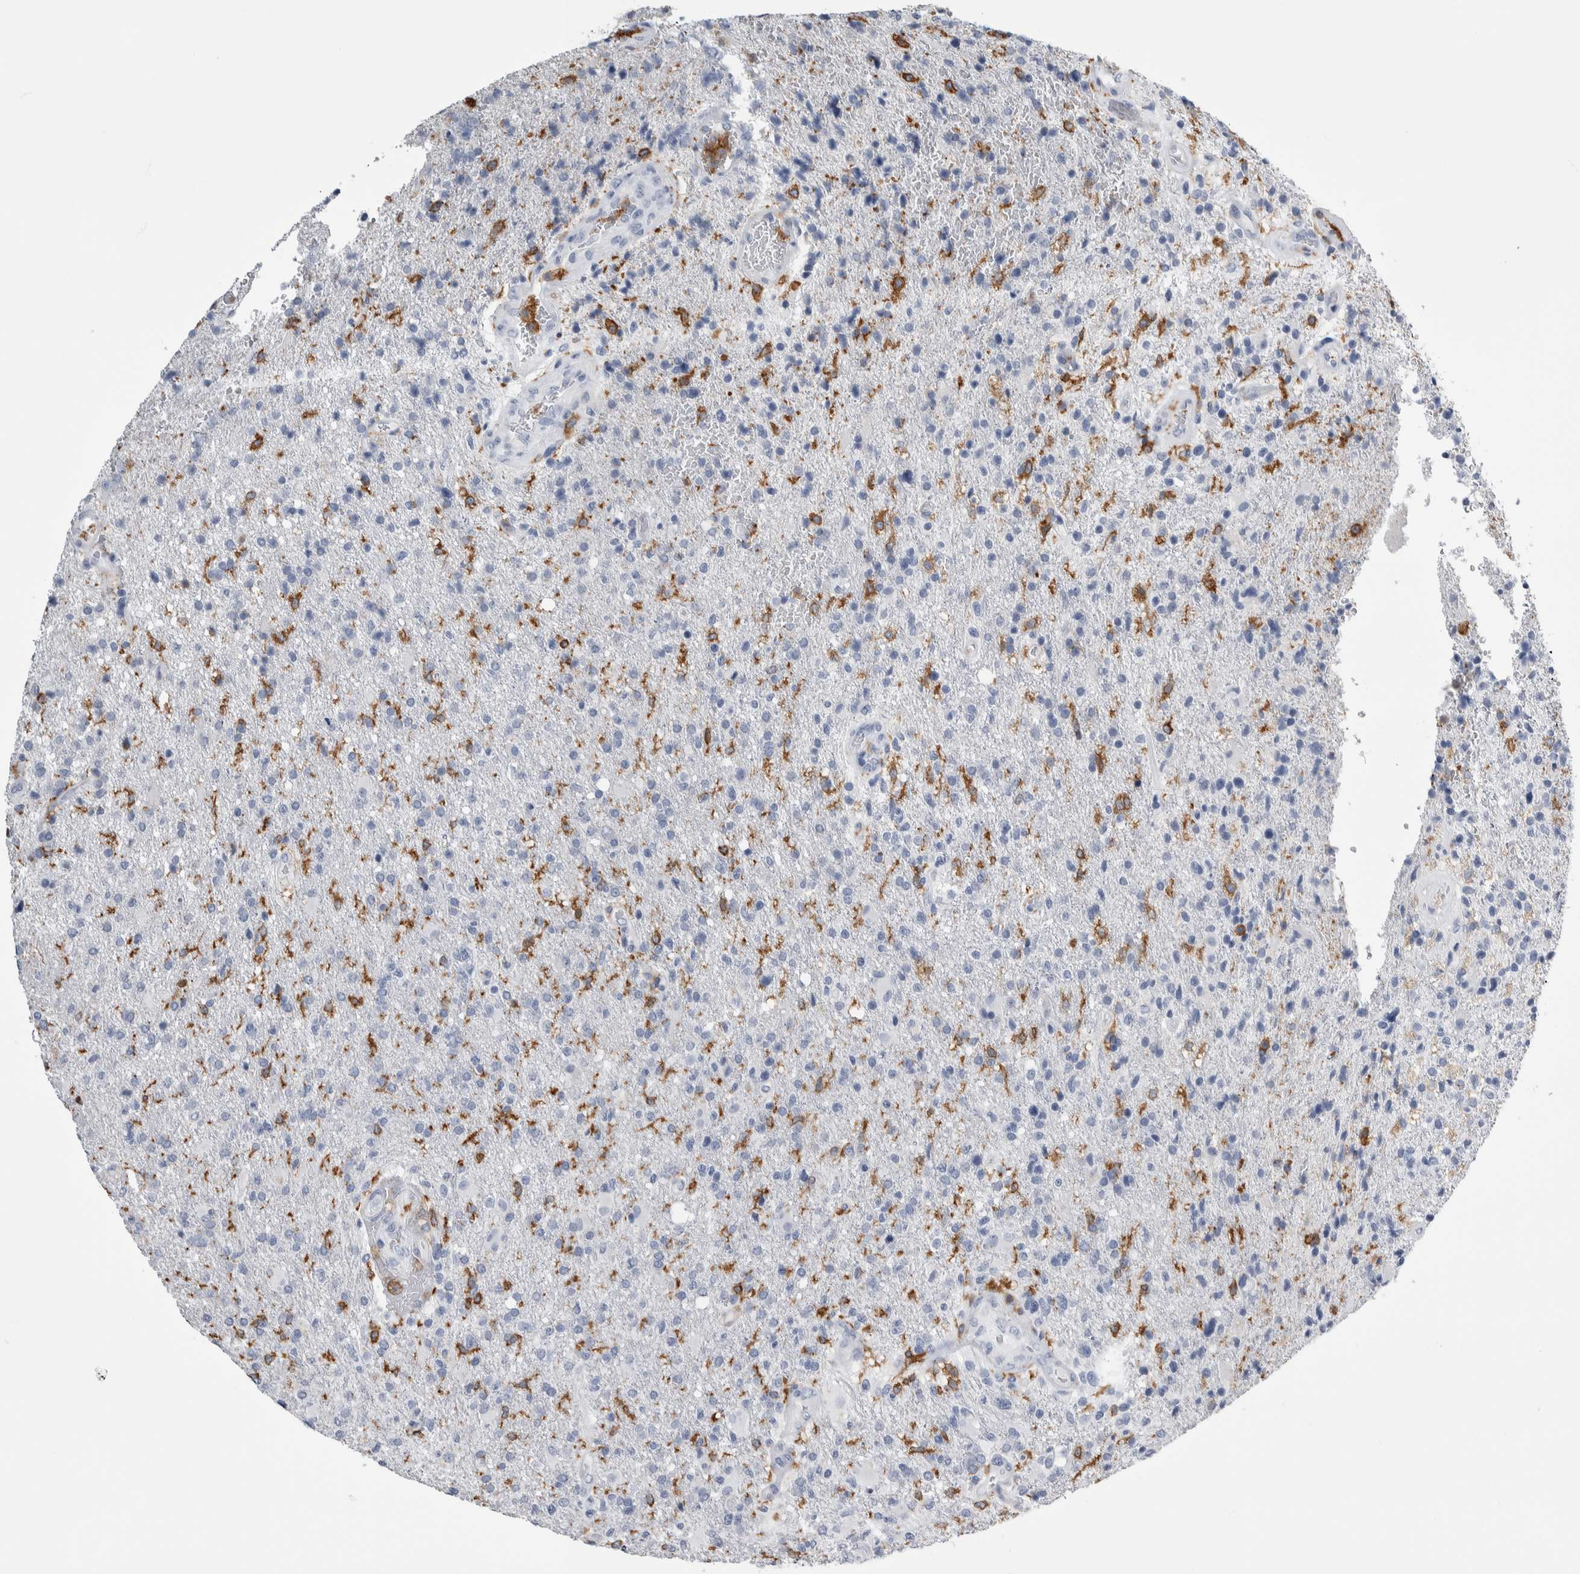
{"staining": {"intensity": "negative", "quantity": "none", "location": "none"}, "tissue": "glioma", "cell_type": "Tumor cells", "image_type": "cancer", "snomed": [{"axis": "morphology", "description": "Glioma, malignant, High grade"}, {"axis": "topography", "description": "Brain"}], "caption": "There is no significant expression in tumor cells of malignant high-grade glioma.", "gene": "SKAP2", "patient": {"sex": "male", "age": 72}}